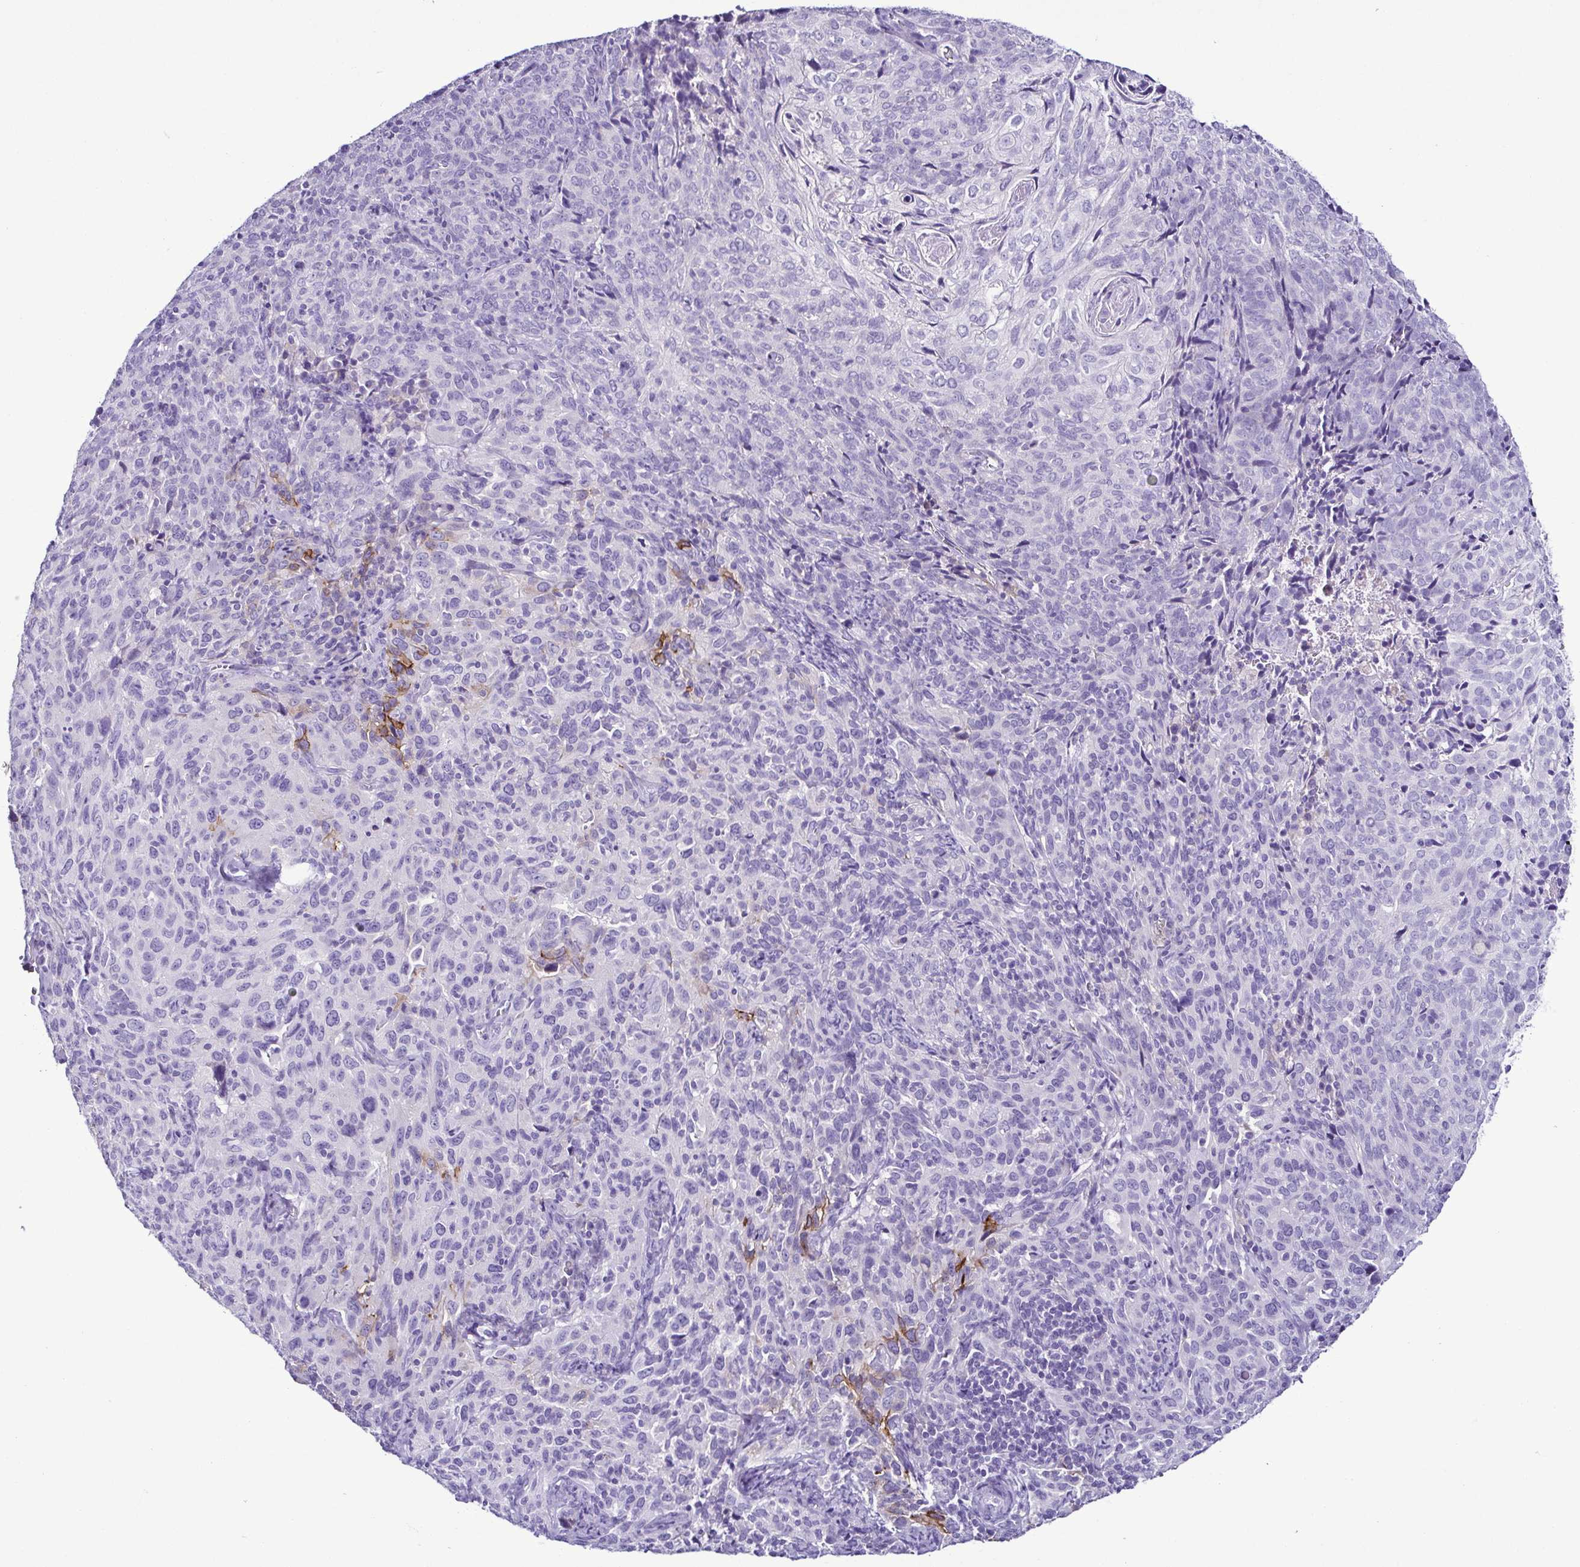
{"staining": {"intensity": "negative", "quantity": "none", "location": "none"}, "tissue": "cervical cancer", "cell_type": "Tumor cells", "image_type": "cancer", "snomed": [{"axis": "morphology", "description": "Squamous cell carcinoma, NOS"}, {"axis": "topography", "description": "Cervix"}], "caption": "Tumor cells are negative for protein expression in human cervical squamous cell carcinoma.", "gene": "SRL", "patient": {"sex": "female", "age": 51}}